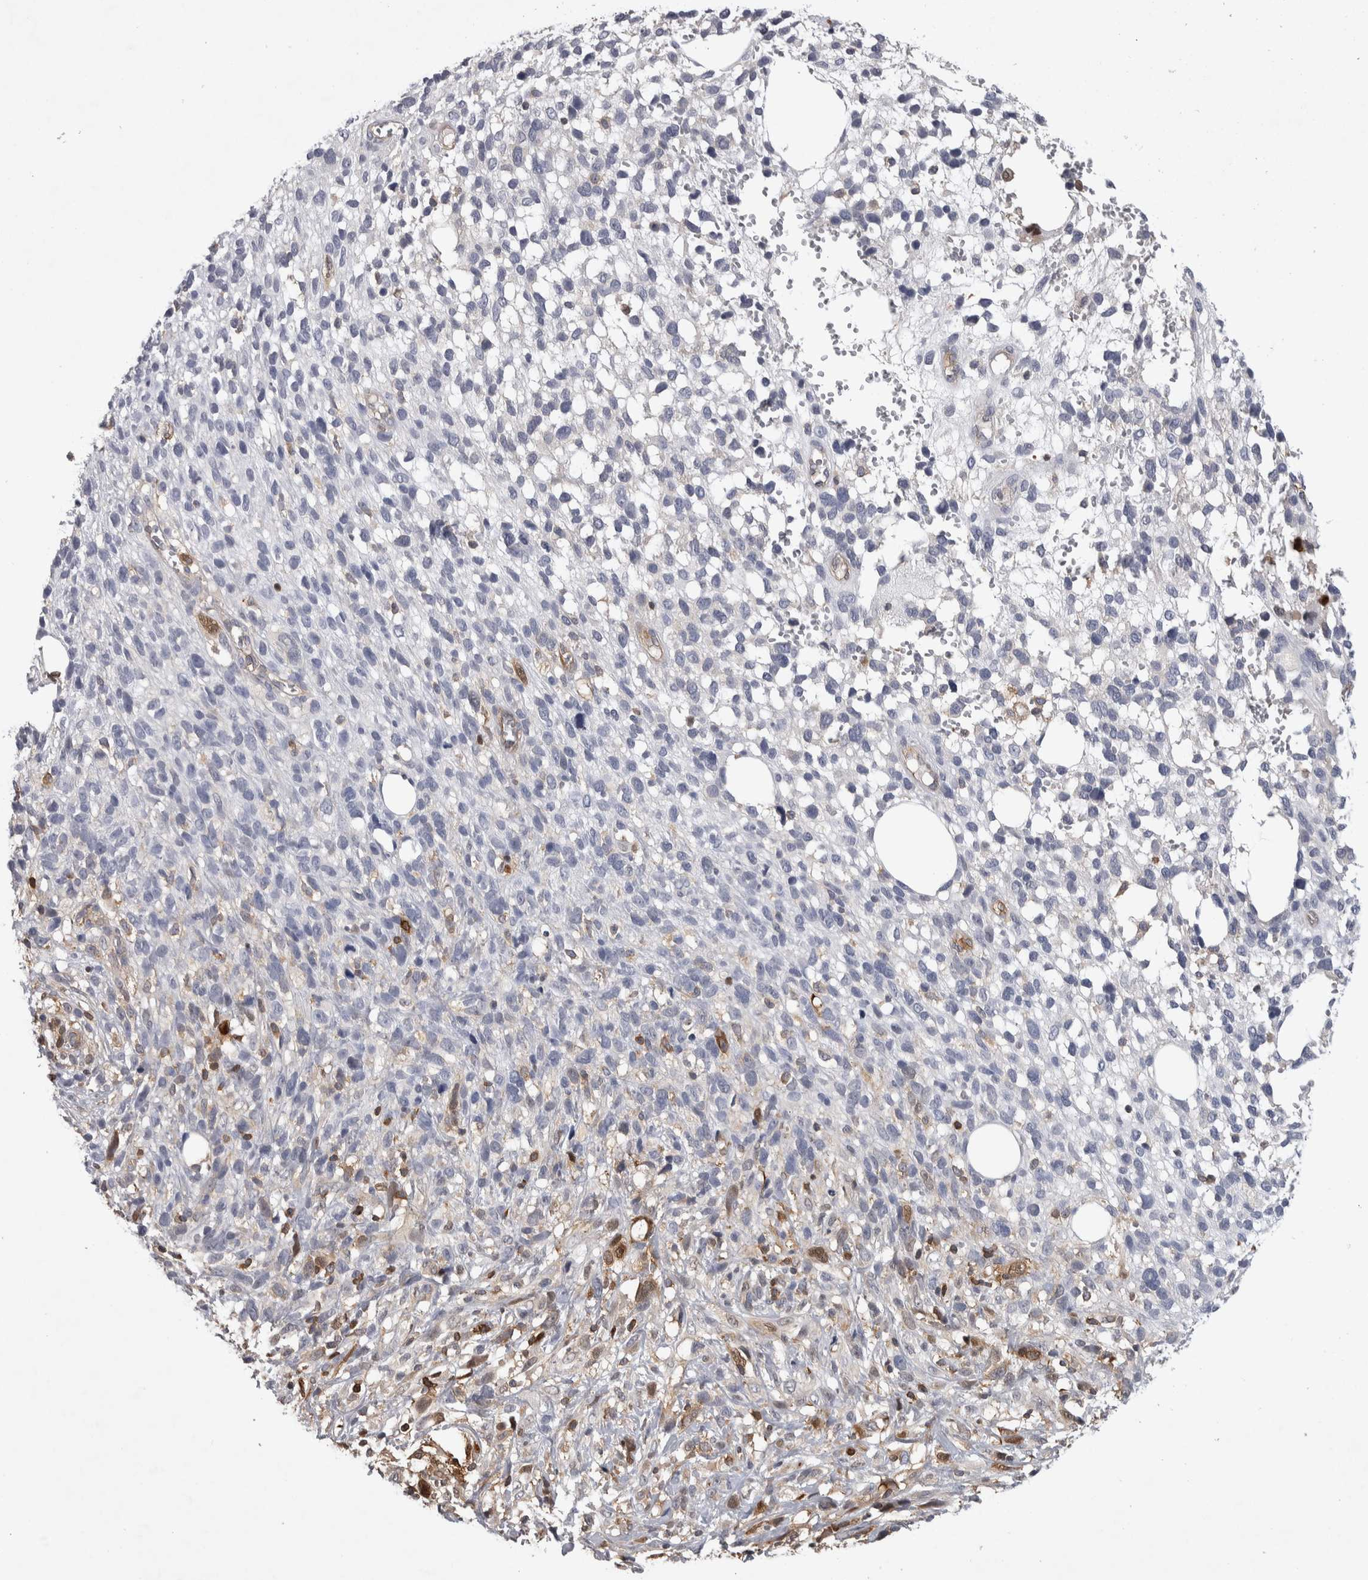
{"staining": {"intensity": "negative", "quantity": "none", "location": "none"}, "tissue": "melanoma", "cell_type": "Tumor cells", "image_type": "cancer", "snomed": [{"axis": "morphology", "description": "Malignant melanoma, NOS"}, {"axis": "topography", "description": "Skin"}], "caption": "Melanoma was stained to show a protein in brown. There is no significant expression in tumor cells.", "gene": "NFKB2", "patient": {"sex": "female", "age": 55}}